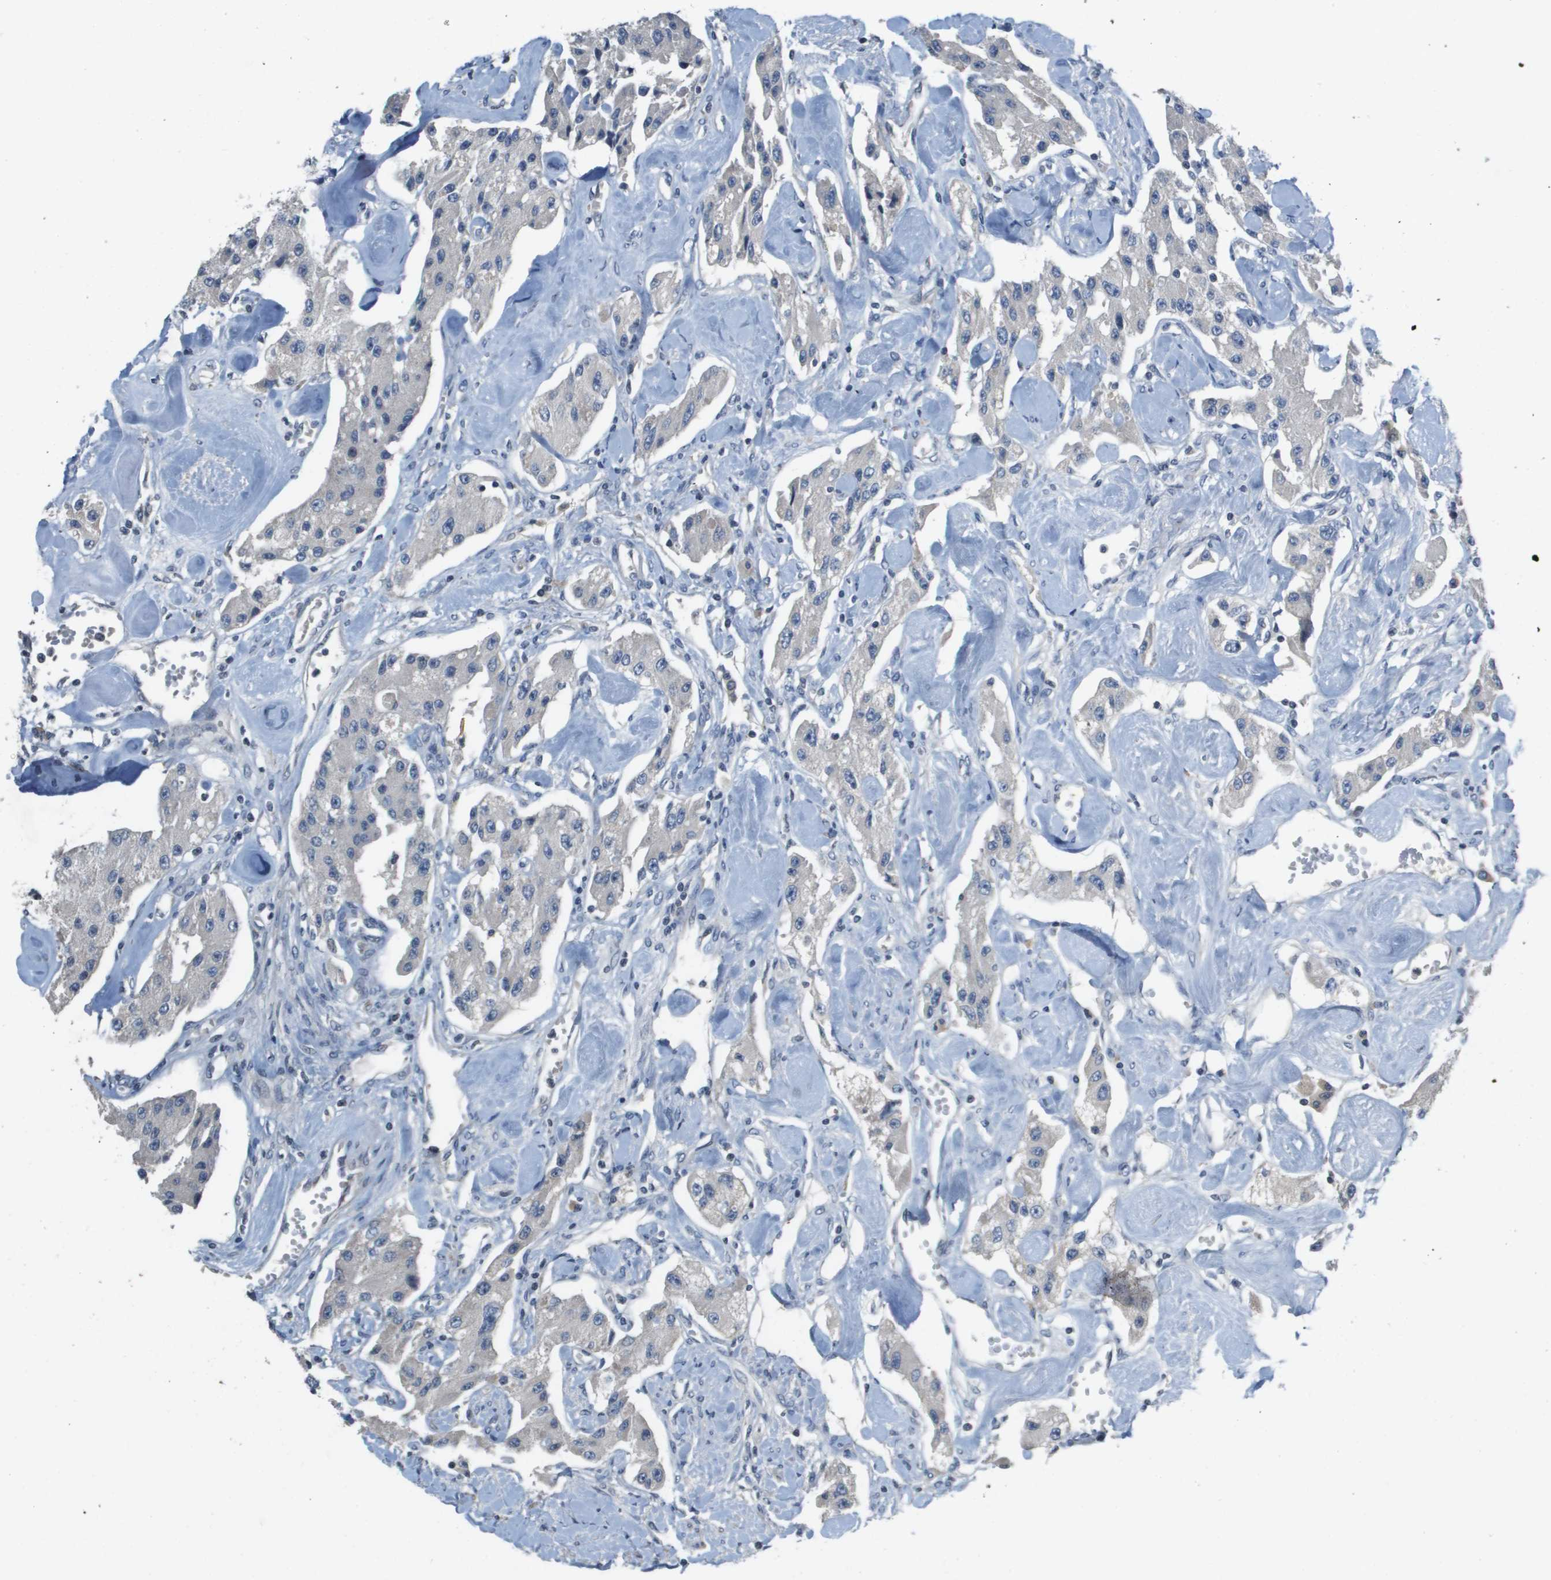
{"staining": {"intensity": "negative", "quantity": "none", "location": "none"}, "tissue": "carcinoid", "cell_type": "Tumor cells", "image_type": "cancer", "snomed": [{"axis": "morphology", "description": "Carcinoid, malignant, NOS"}, {"axis": "topography", "description": "Pancreas"}], "caption": "IHC of human carcinoid reveals no staining in tumor cells. The staining was performed using DAB to visualize the protein expression in brown, while the nuclei were stained in blue with hematoxylin (Magnification: 20x).", "gene": "CAPN11", "patient": {"sex": "male", "age": 41}}